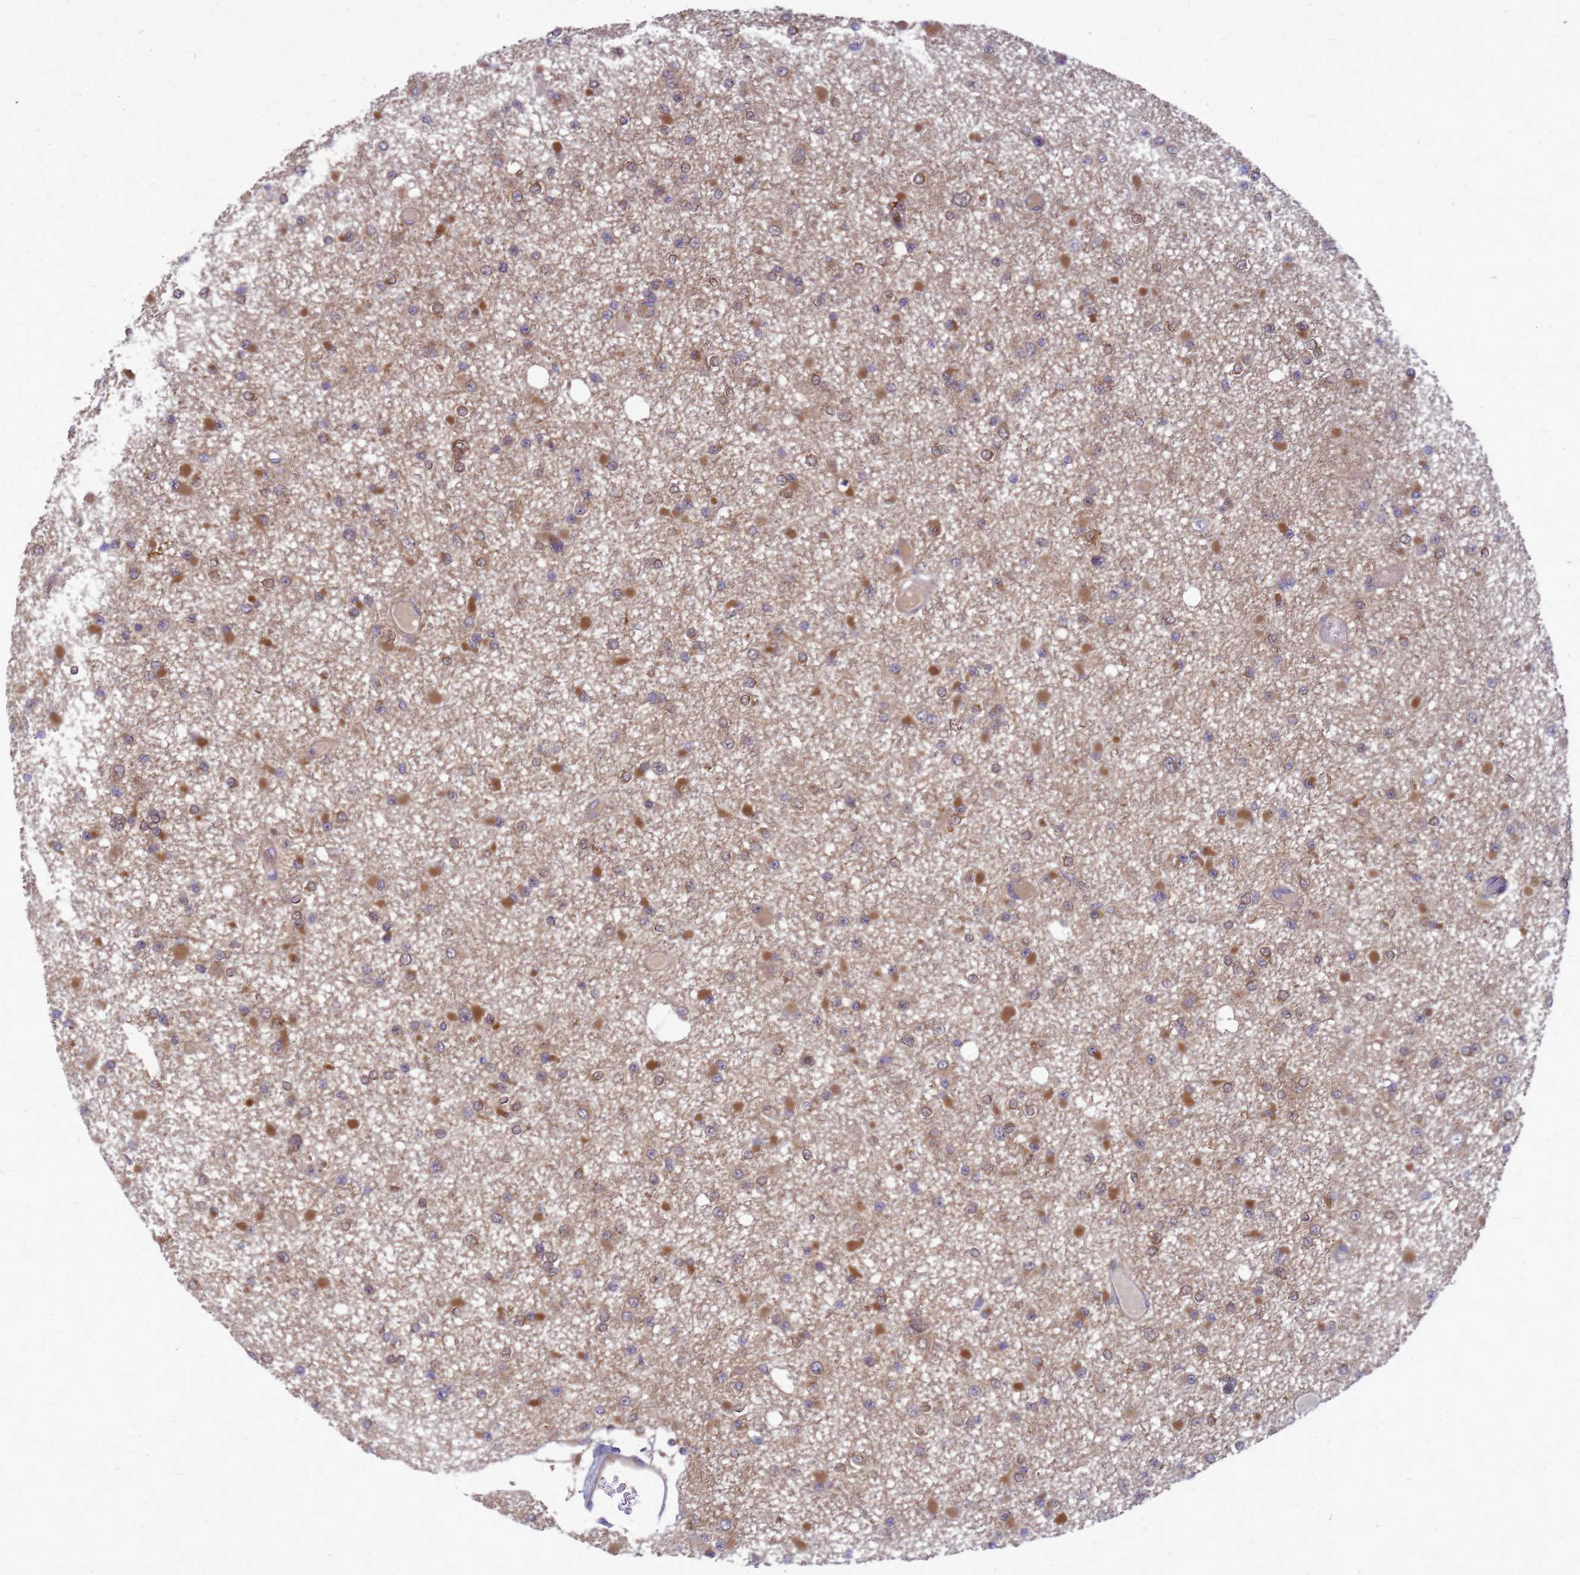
{"staining": {"intensity": "moderate", "quantity": "25%-75%", "location": "cytoplasmic/membranous"}, "tissue": "glioma", "cell_type": "Tumor cells", "image_type": "cancer", "snomed": [{"axis": "morphology", "description": "Glioma, malignant, Low grade"}, {"axis": "topography", "description": "Brain"}], "caption": "Approximately 25%-75% of tumor cells in glioma demonstrate moderate cytoplasmic/membranous protein expression as visualized by brown immunohistochemical staining.", "gene": "ENOPH1", "patient": {"sex": "female", "age": 22}}